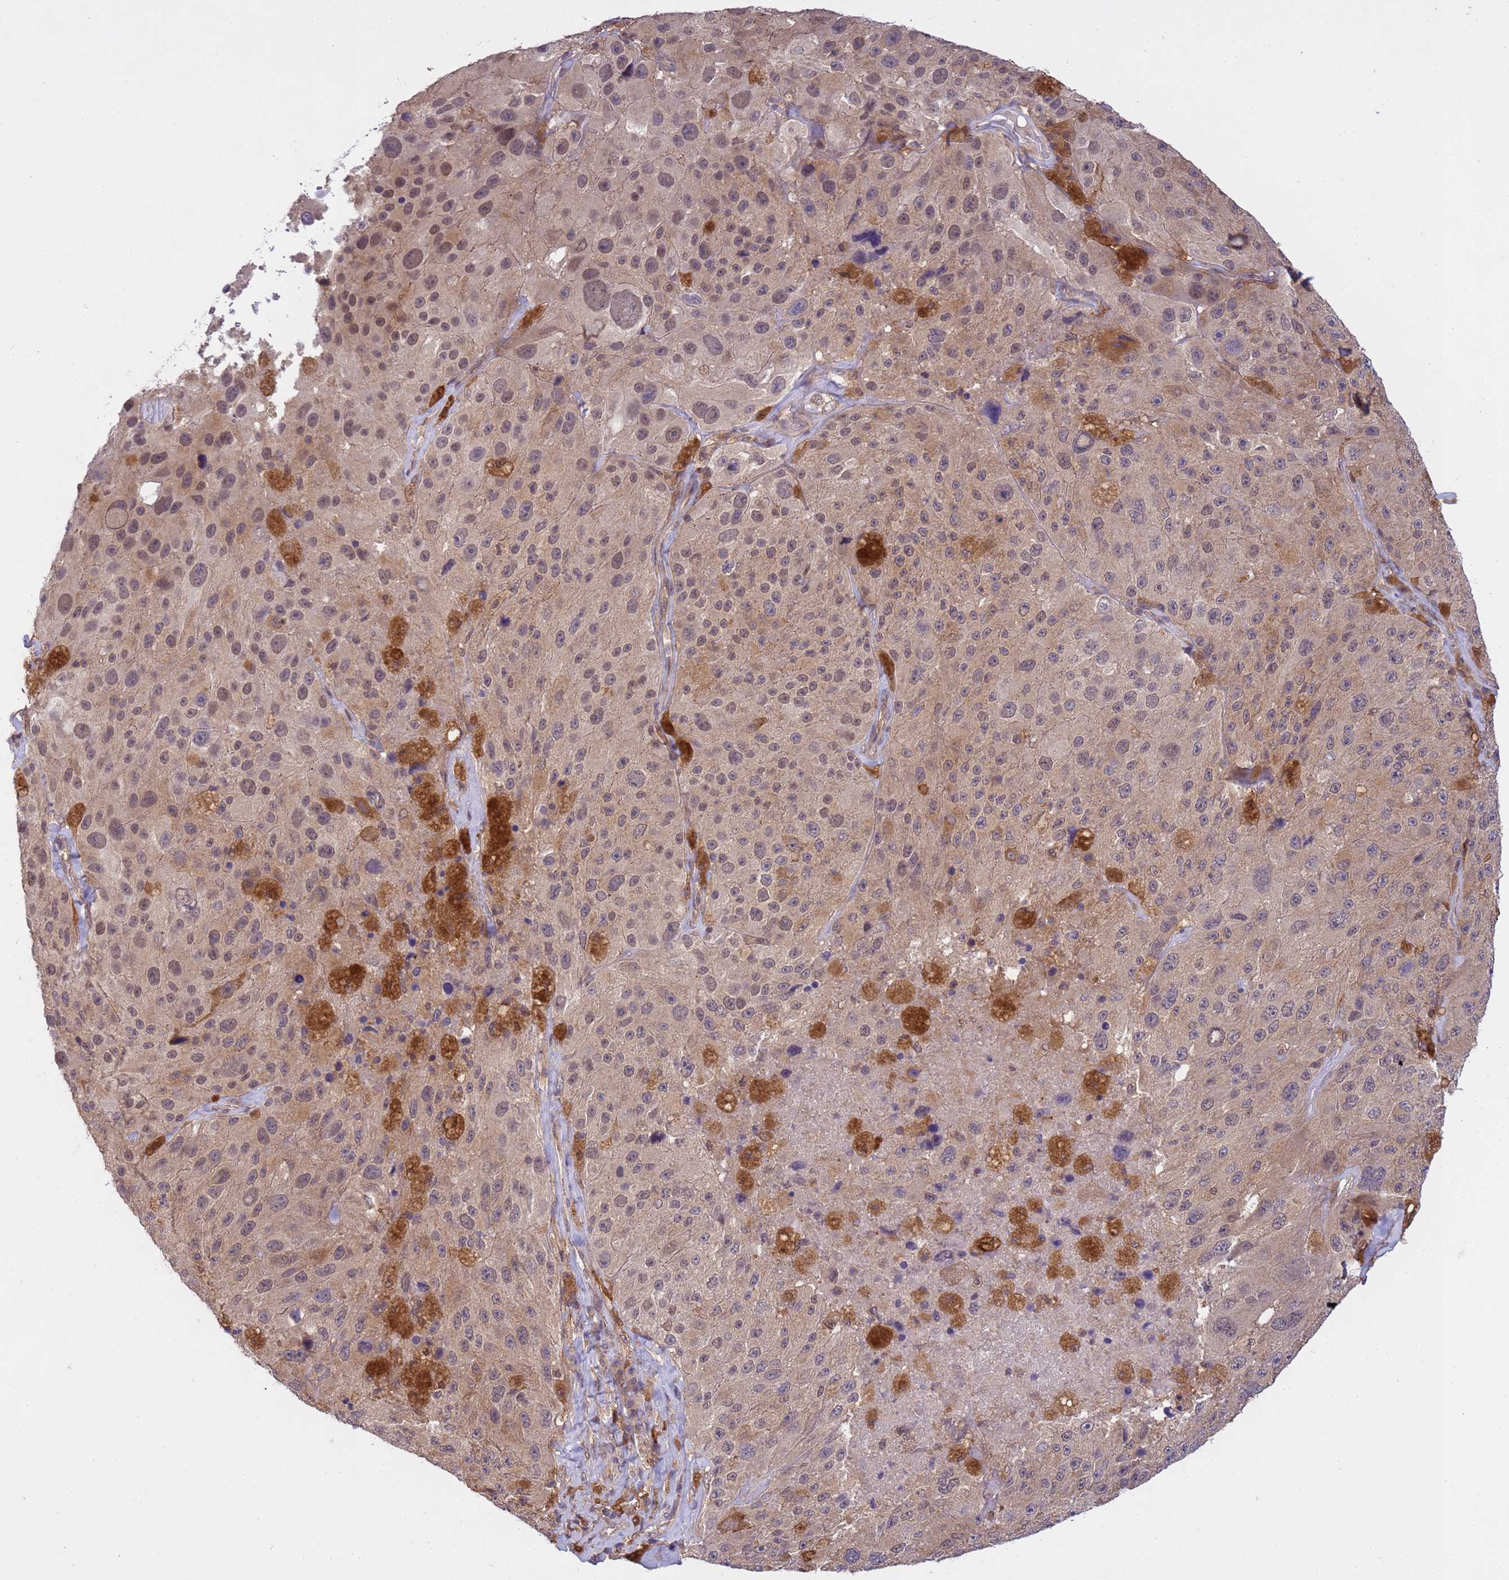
{"staining": {"intensity": "weak", "quantity": "25%-75%", "location": "cytoplasmic/membranous,nuclear"}, "tissue": "melanoma", "cell_type": "Tumor cells", "image_type": "cancer", "snomed": [{"axis": "morphology", "description": "Malignant melanoma, Metastatic site"}, {"axis": "topography", "description": "Lymph node"}], "caption": "Weak cytoplasmic/membranous and nuclear expression is seen in approximately 25%-75% of tumor cells in malignant melanoma (metastatic site).", "gene": "NPEPPS", "patient": {"sex": "male", "age": 62}}